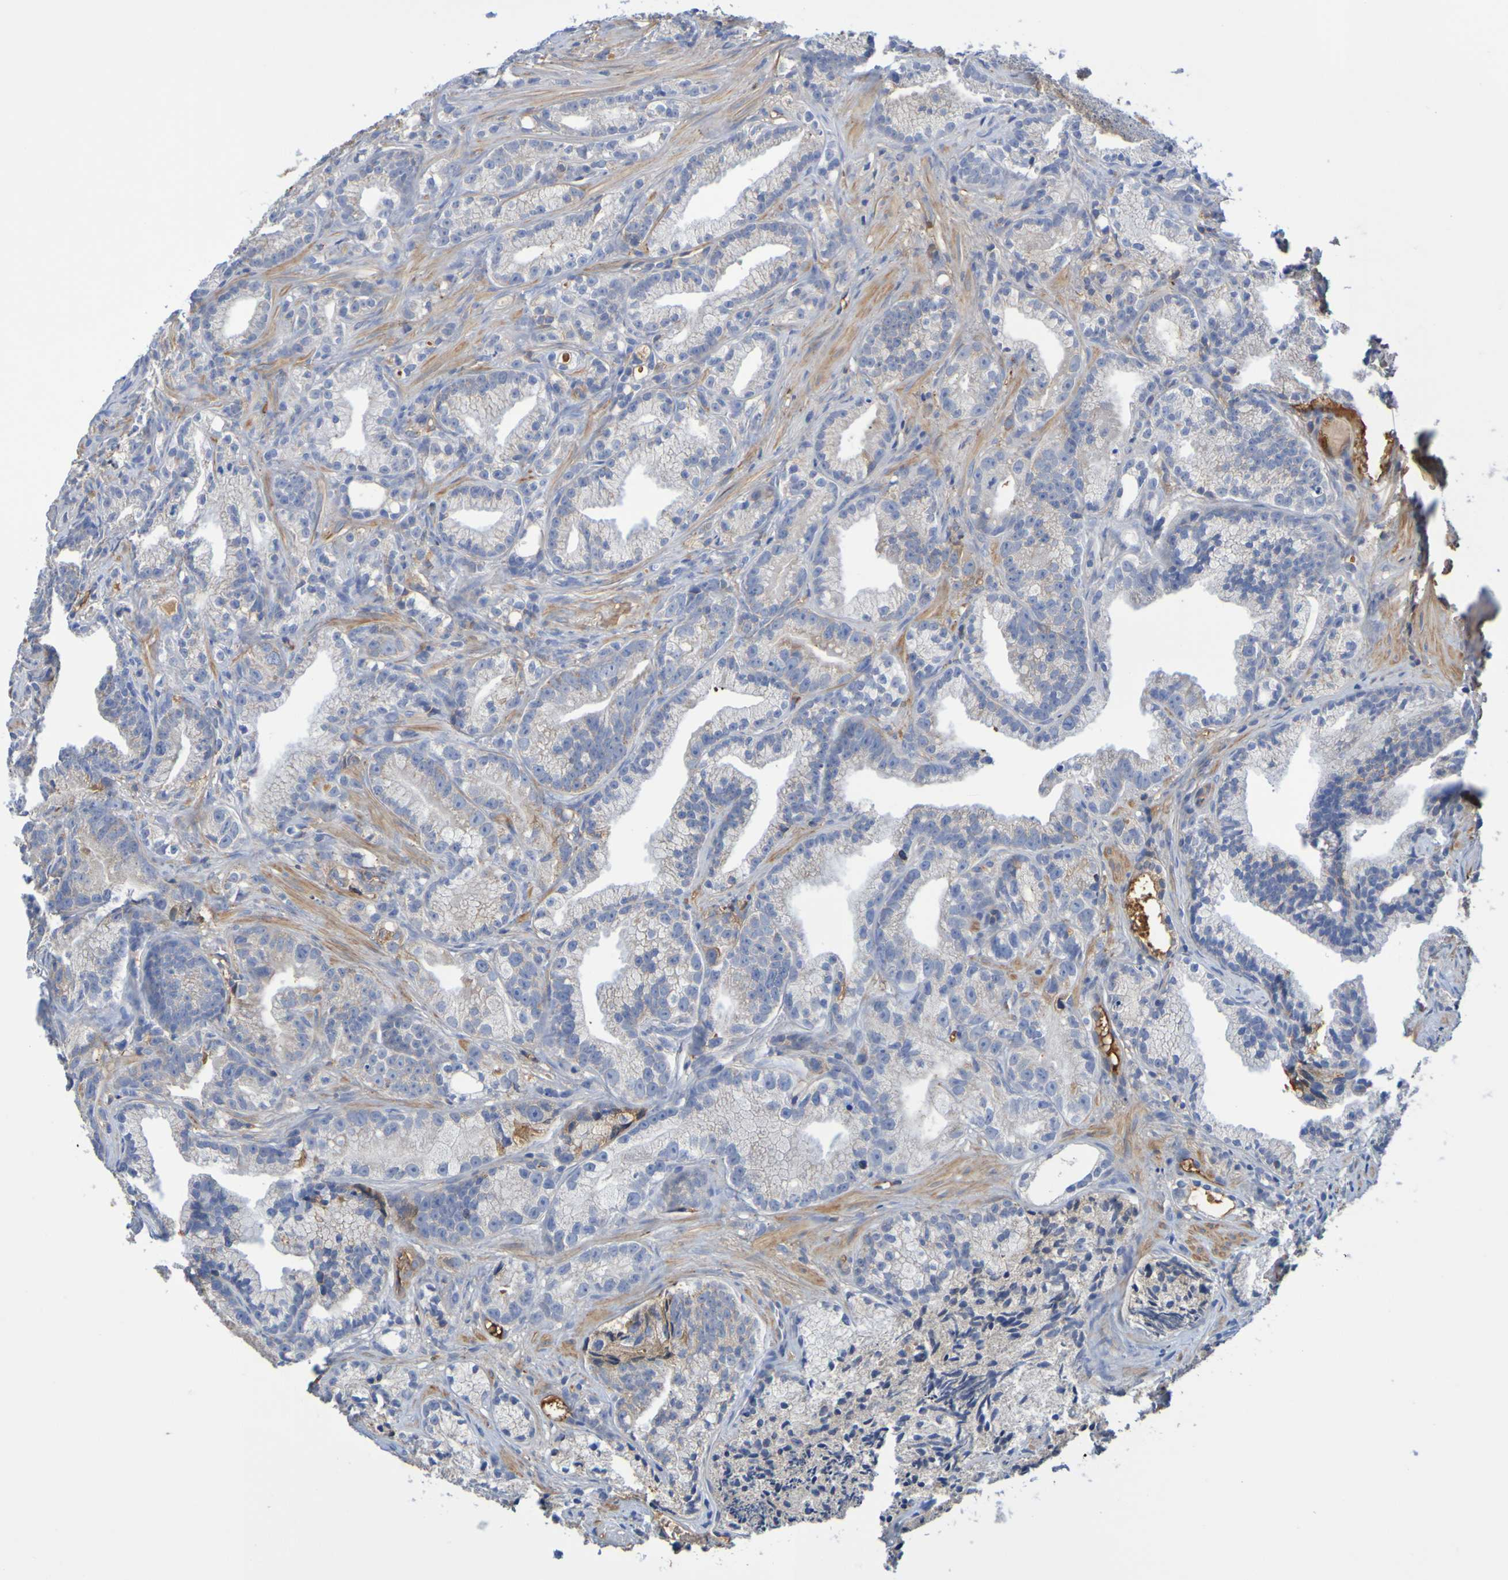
{"staining": {"intensity": "negative", "quantity": "none", "location": "none"}, "tissue": "prostate cancer", "cell_type": "Tumor cells", "image_type": "cancer", "snomed": [{"axis": "morphology", "description": "Adenocarcinoma, Low grade"}, {"axis": "topography", "description": "Prostate"}], "caption": "Low-grade adenocarcinoma (prostate) was stained to show a protein in brown. There is no significant expression in tumor cells. (Stains: DAB IHC with hematoxylin counter stain, Microscopy: brightfield microscopy at high magnification).", "gene": "GAB3", "patient": {"sex": "male", "age": 89}}